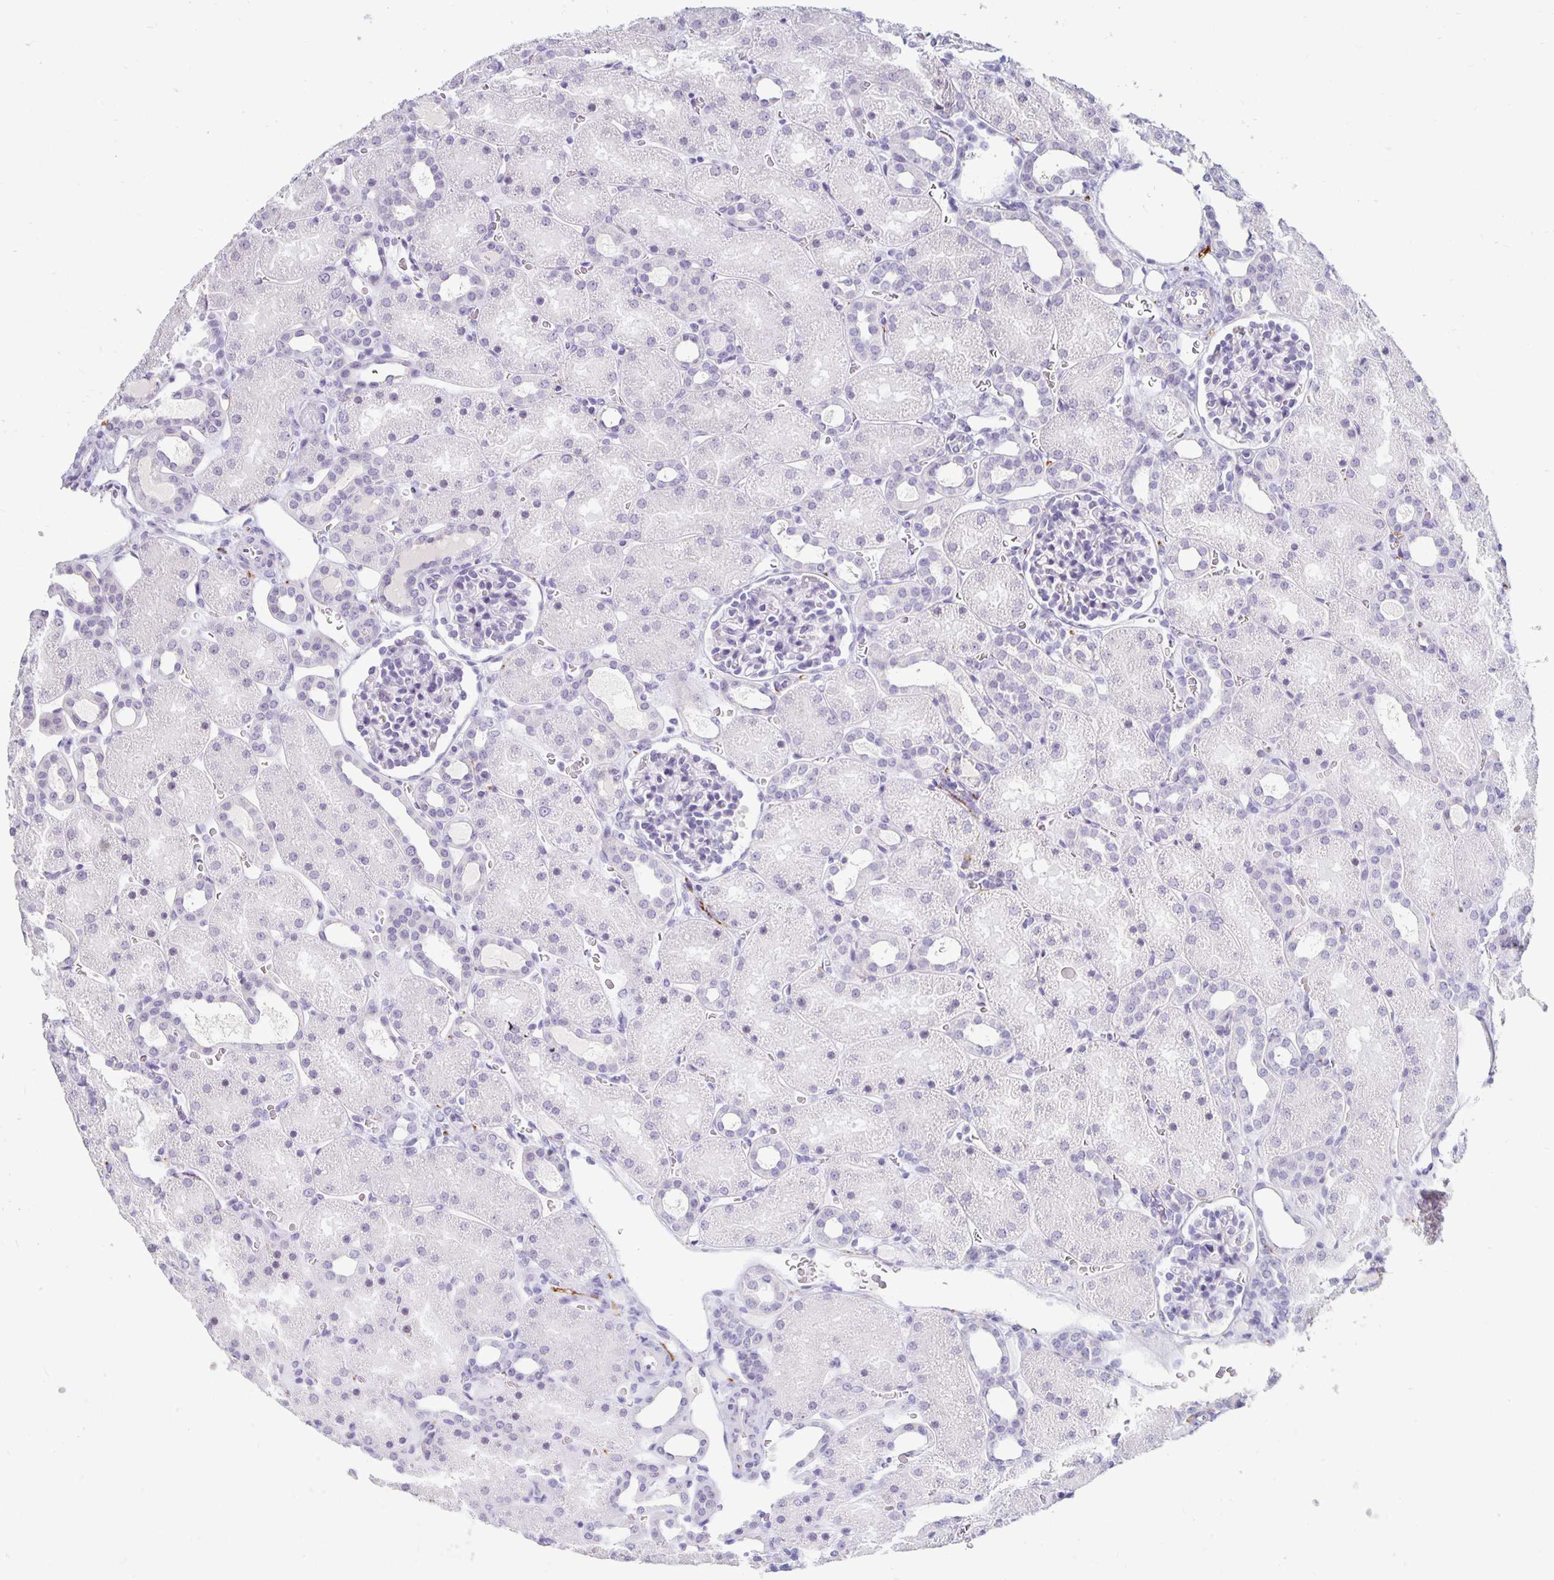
{"staining": {"intensity": "negative", "quantity": "none", "location": "none"}, "tissue": "kidney", "cell_type": "Cells in glomeruli", "image_type": "normal", "snomed": [{"axis": "morphology", "description": "Normal tissue, NOS"}, {"axis": "topography", "description": "Kidney"}], "caption": "Immunohistochemistry photomicrograph of normal human kidney stained for a protein (brown), which demonstrates no expression in cells in glomeruli.", "gene": "KCNQ2", "patient": {"sex": "male", "age": 2}}